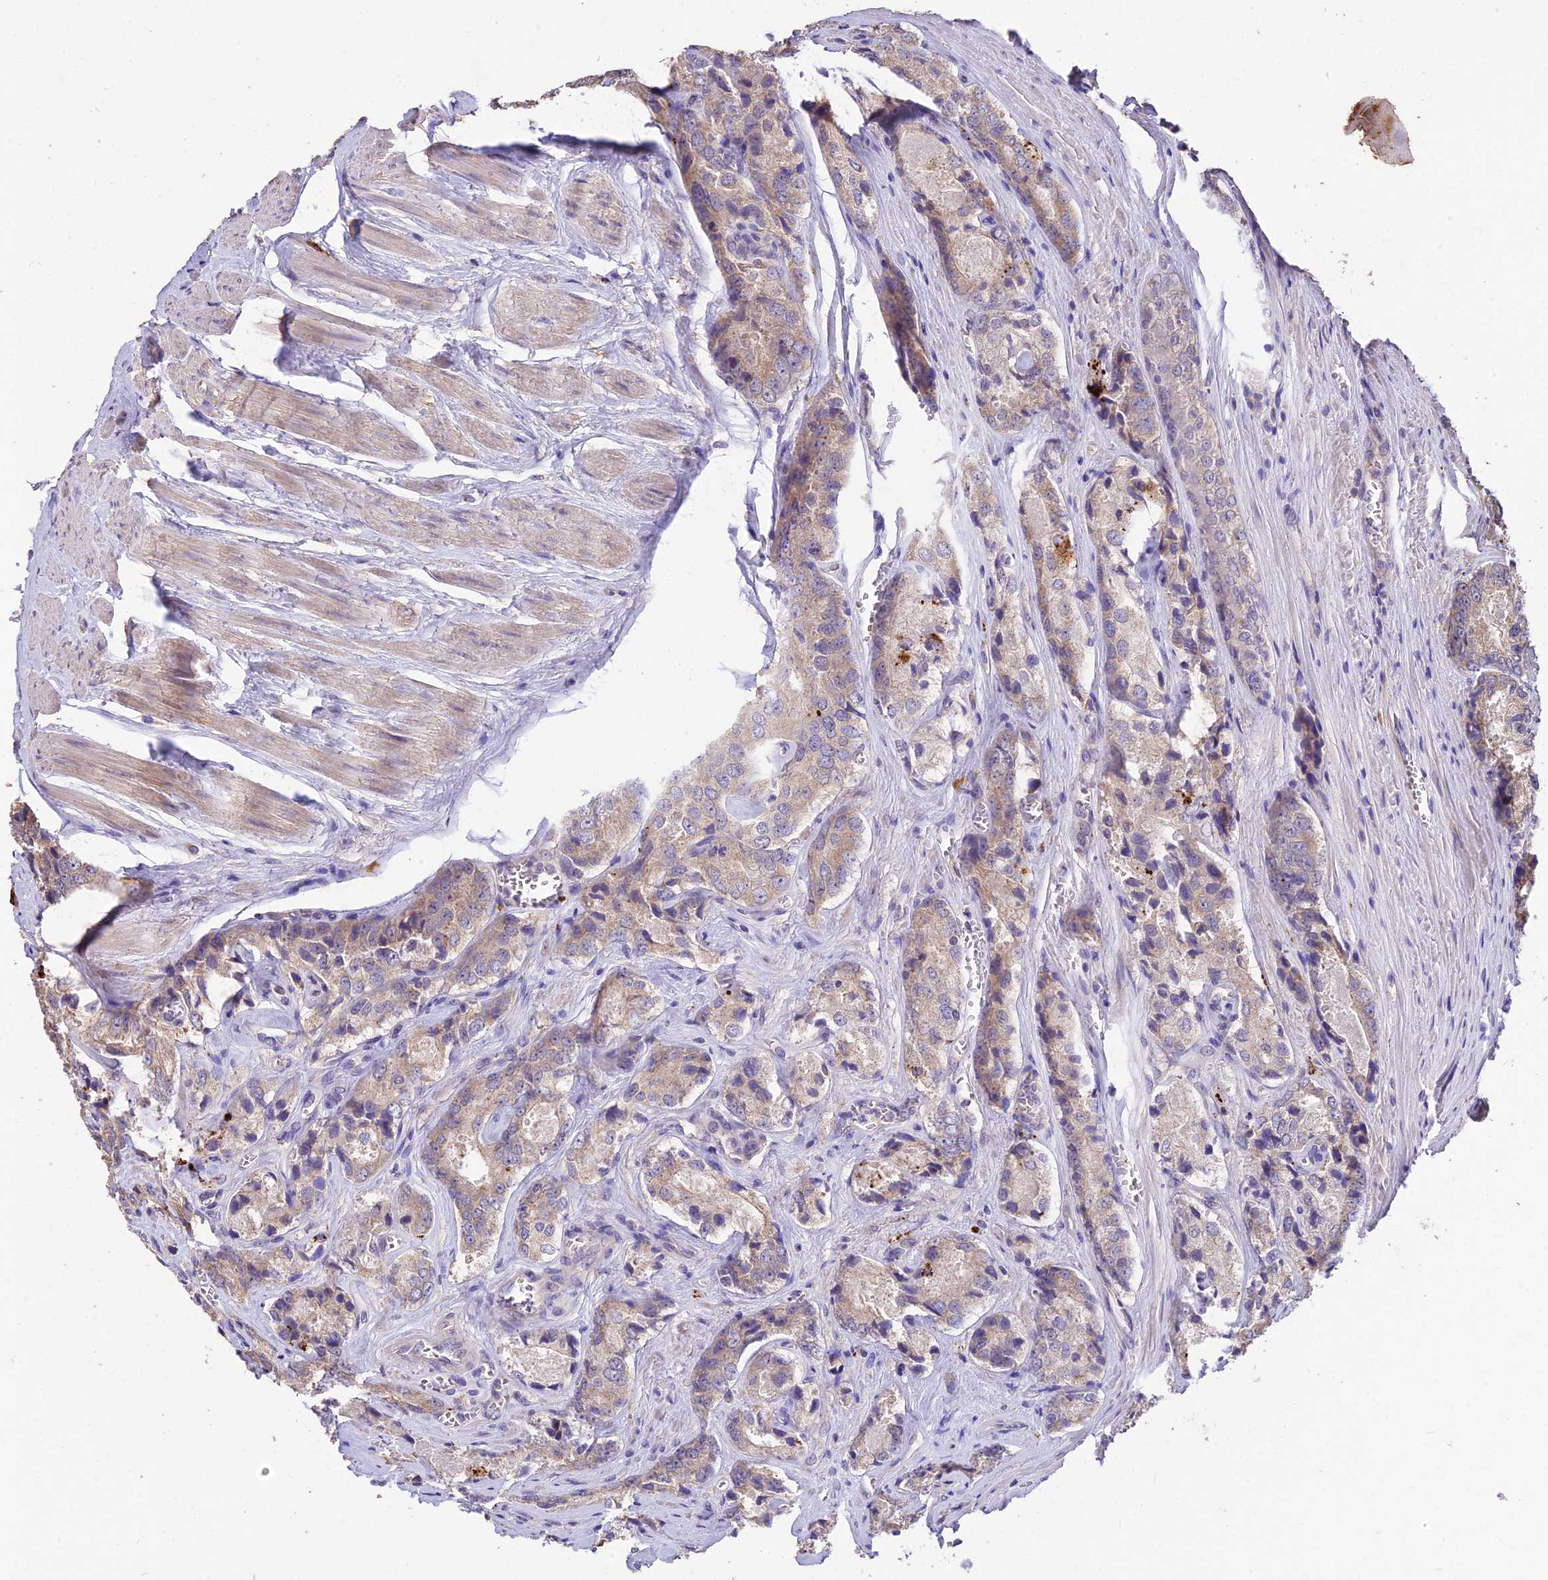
{"staining": {"intensity": "moderate", "quantity": "25%-75%", "location": "cytoplasmic/membranous"}, "tissue": "prostate cancer", "cell_type": "Tumor cells", "image_type": "cancer", "snomed": [{"axis": "morphology", "description": "Adenocarcinoma, Low grade"}, {"axis": "topography", "description": "Prostate"}], "caption": "Protein staining reveals moderate cytoplasmic/membranous expression in about 25%-75% of tumor cells in prostate cancer.", "gene": "SDHD", "patient": {"sex": "male", "age": 68}}